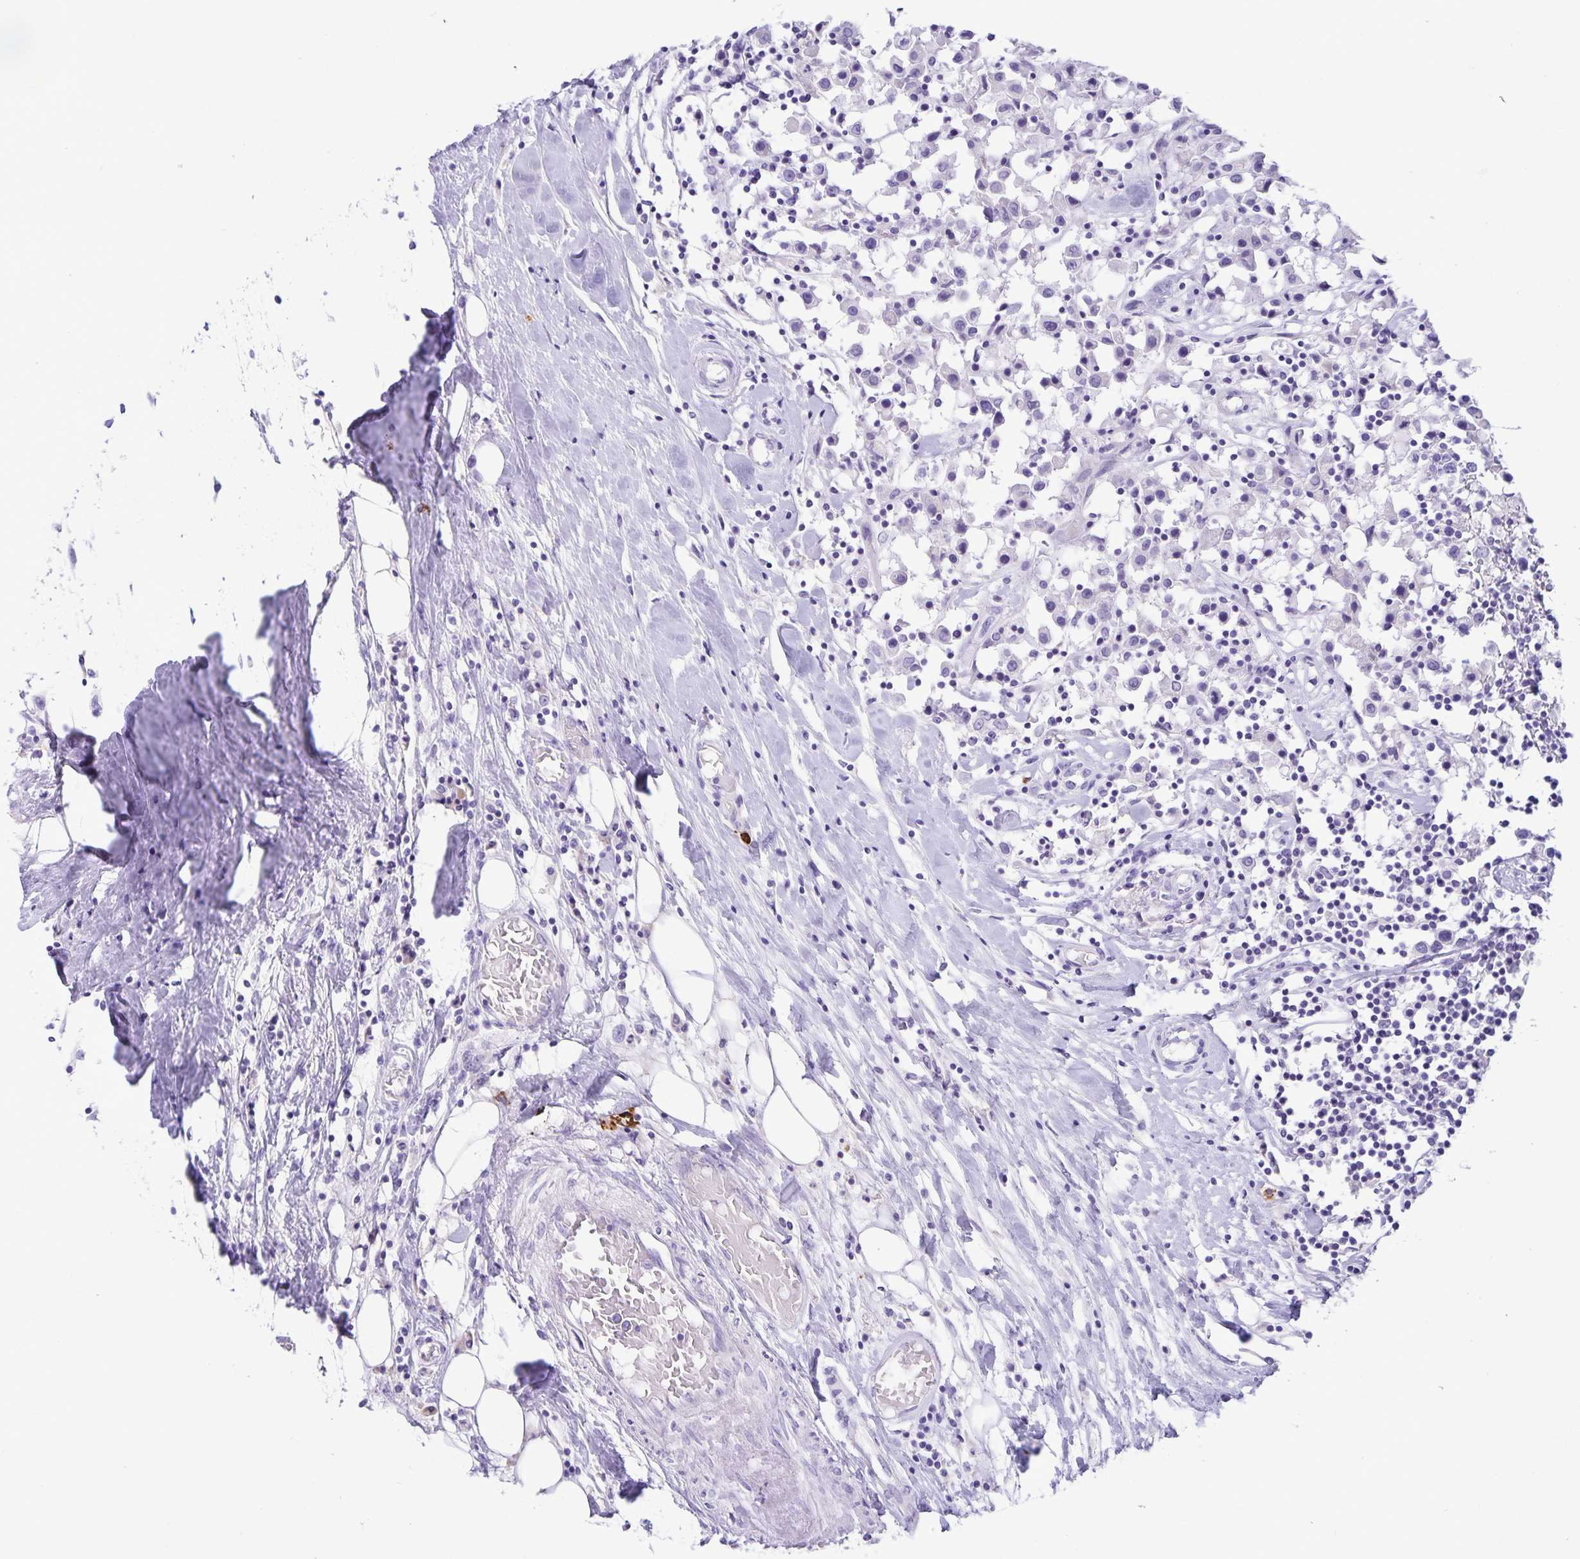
{"staining": {"intensity": "negative", "quantity": "none", "location": "none"}, "tissue": "breast cancer", "cell_type": "Tumor cells", "image_type": "cancer", "snomed": [{"axis": "morphology", "description": "Duct carcinoma"}, {"axis": "topography", "description": "Breast"}], "caption": "Immunohistochemistry of breast cancer (infiltrating ductal carcinoma) displays no expression in tumor cells.", "gene": "IBTK", "patient": {"sex": "female", "age": 61}}